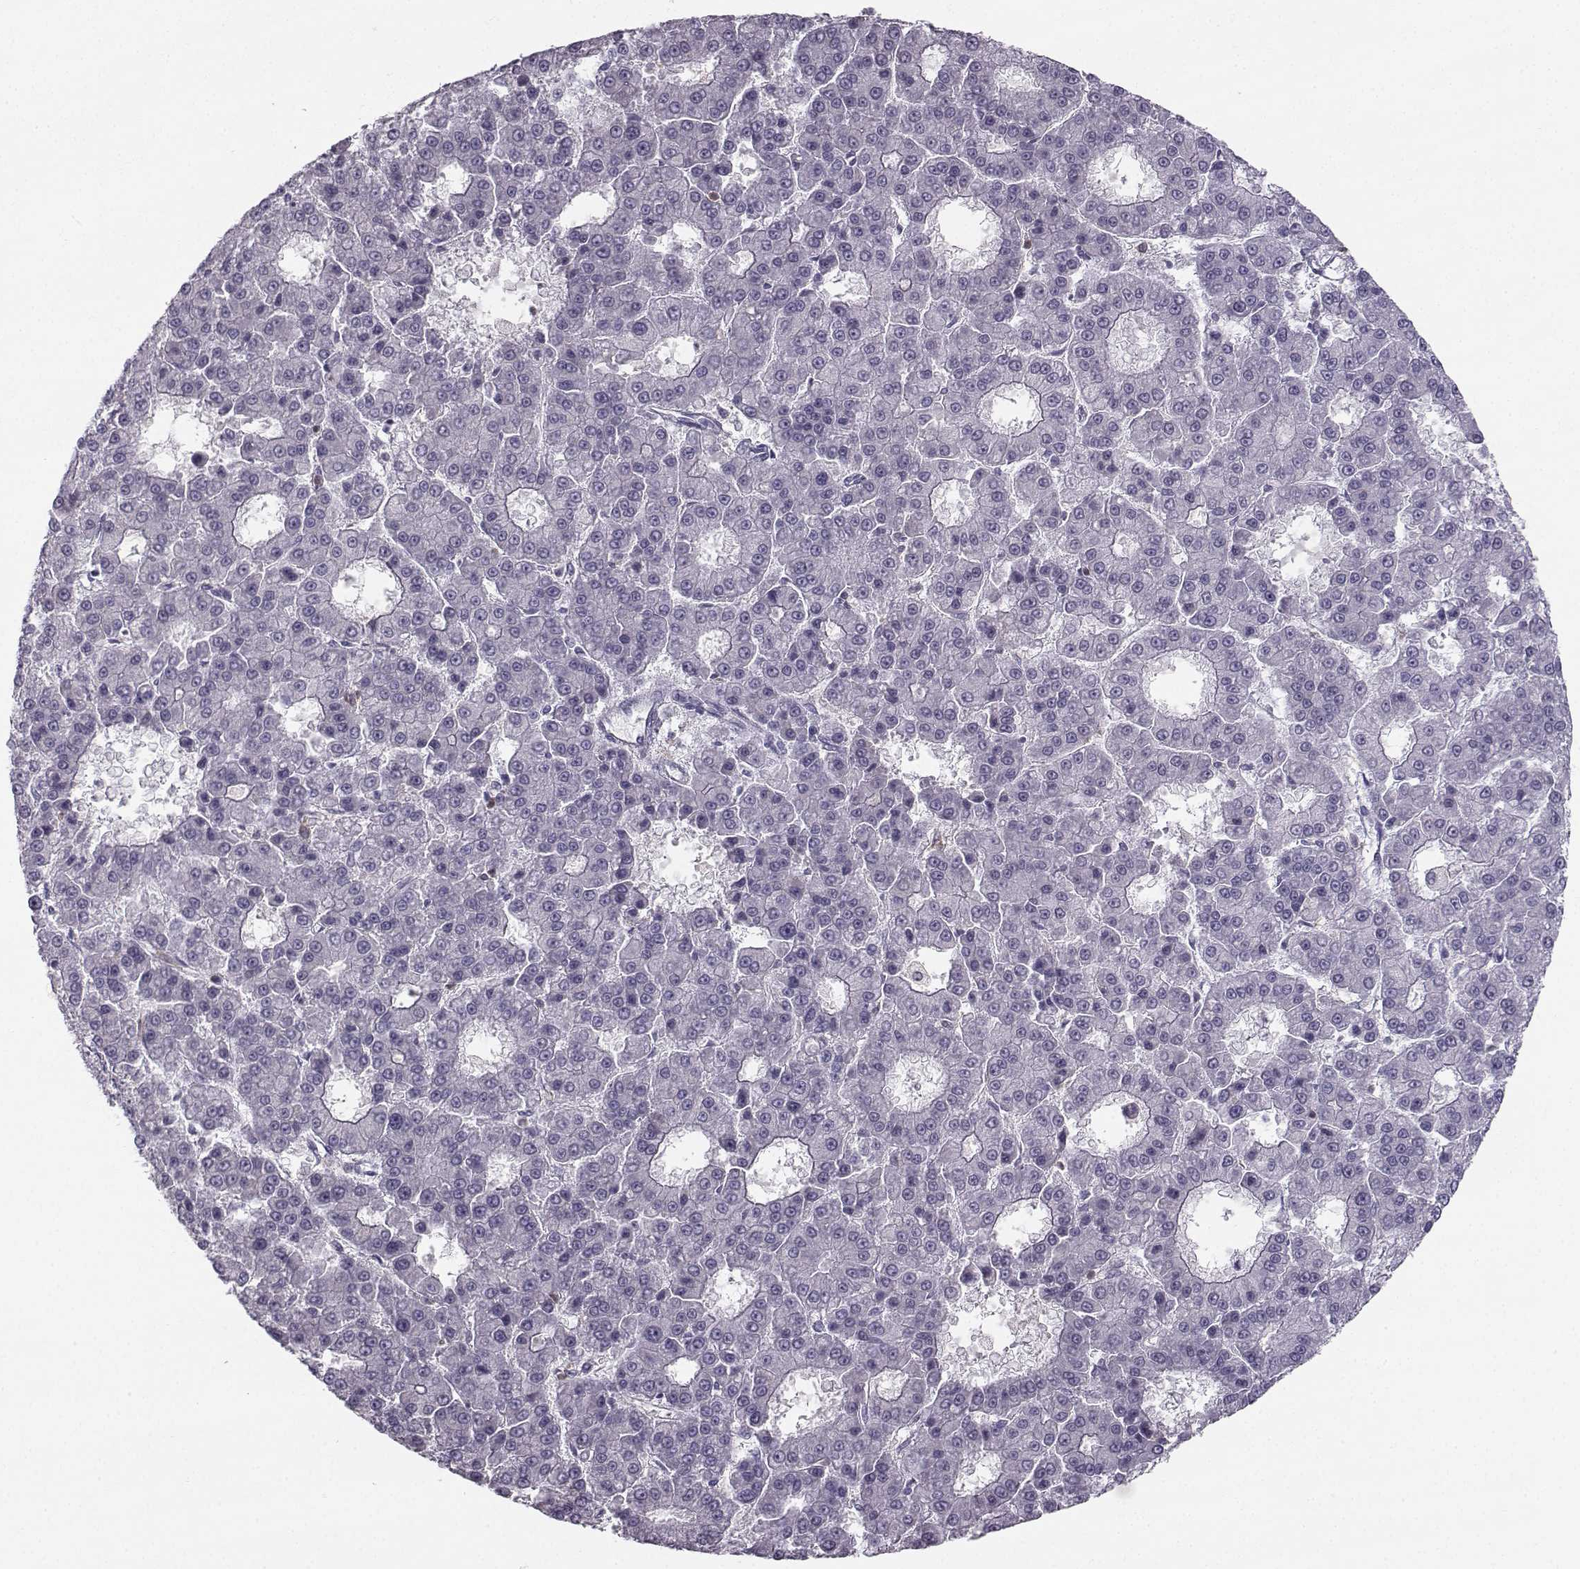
{"staining": {"intensity": "negative", "quantity": "none", "location": "none"}, "tissue": "liver cancer", "cell_type": "Tumor cells", "image_type": "cancer", "snomed": [{"axis": "morphology", "description": "Carcinoma, Hepatocellular, NOS"}, {"axis": "topography", "description": "Liver"}], "caption": "High power microscopy micrograph of an immunohistochemistry histopathology image of liver cancer (hepatocellular carcinoma), revealing no significant expression in tumor cells. Nuclei are stained in blue.", "gene": "ZBTB32", "patient": {"sex": "male", "age": 70}}